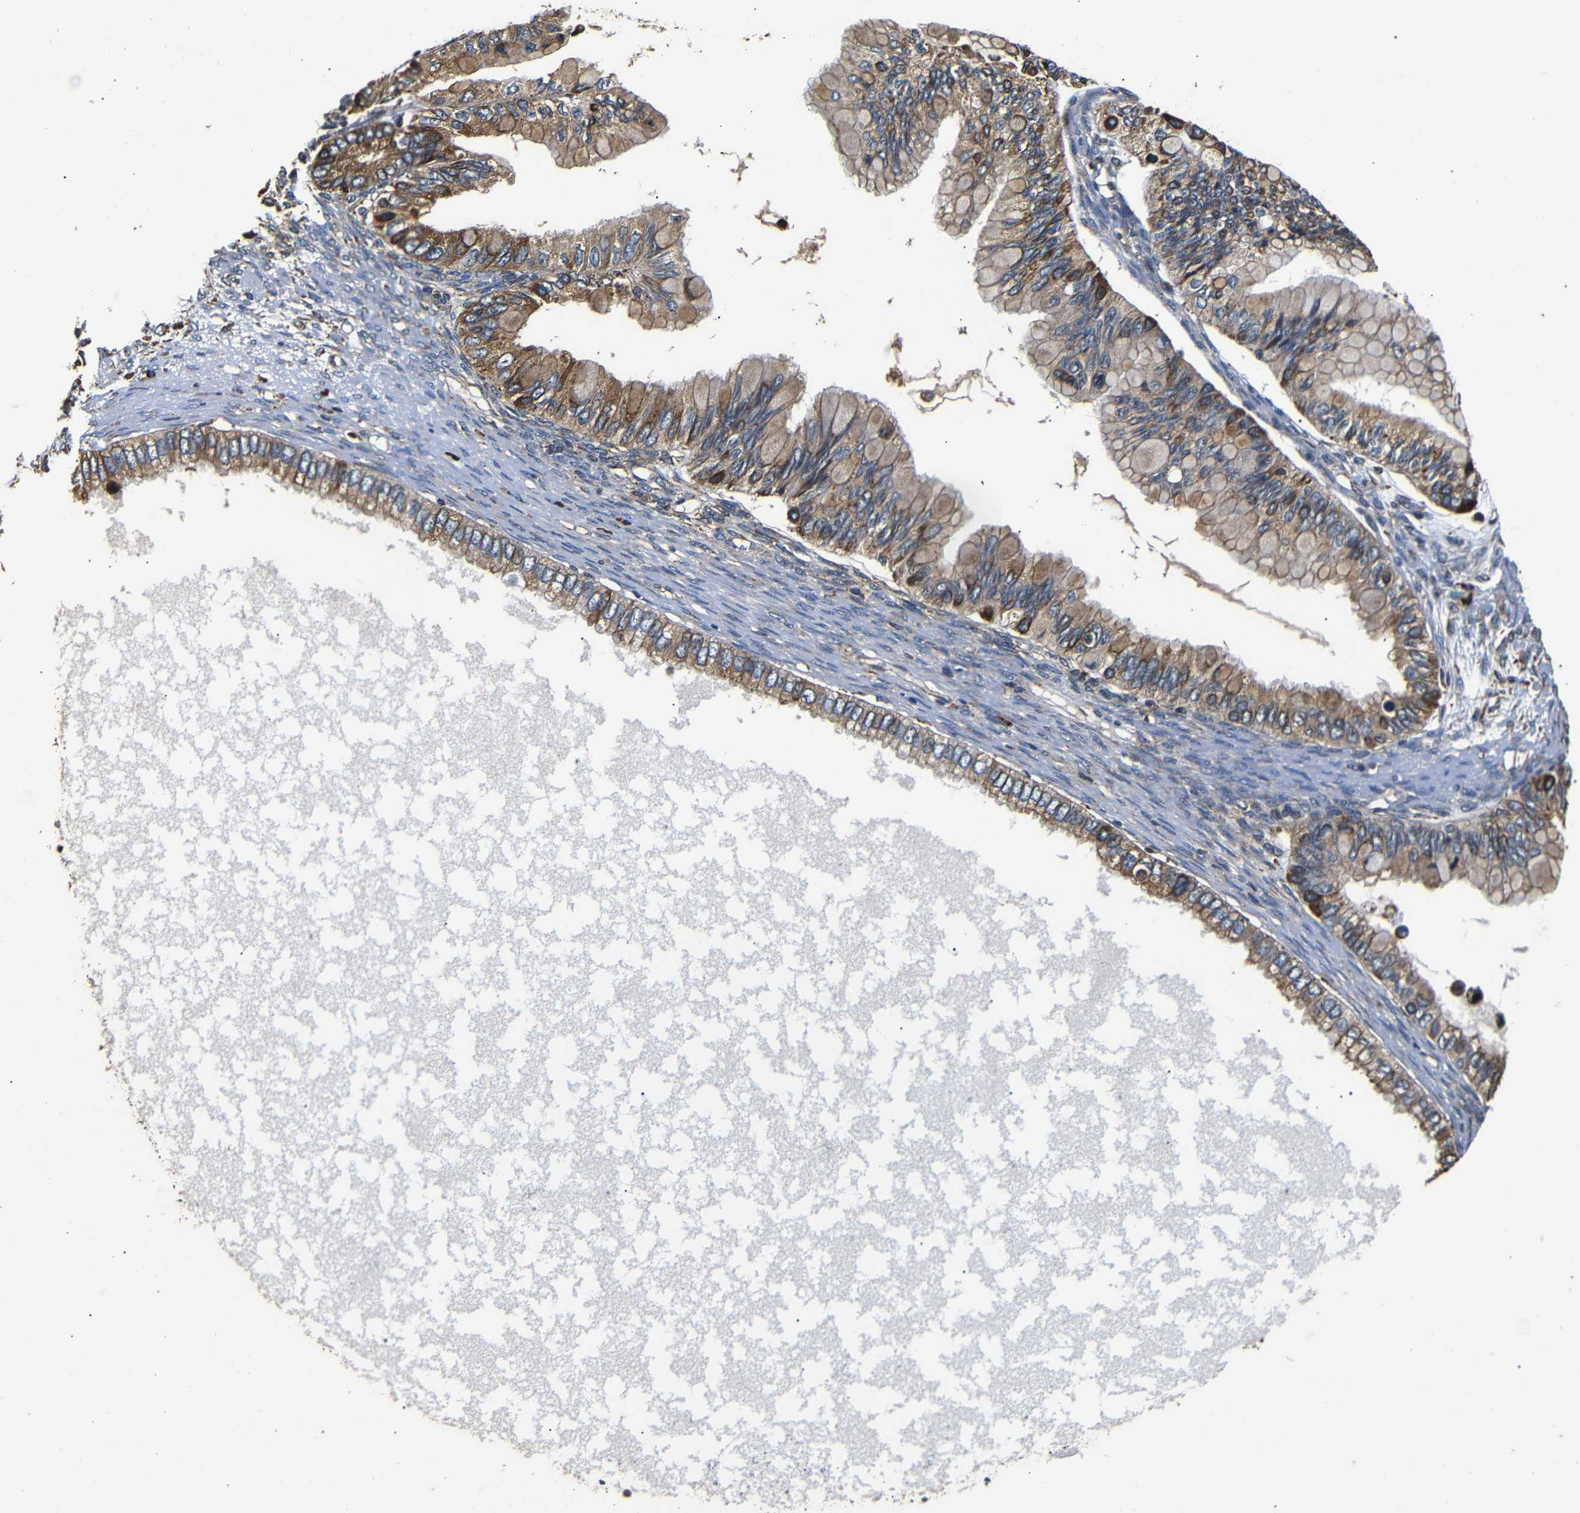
{"staining": {"intensity": "moderate", "quantity": ">75%", "location": "cytoplasmic/membranous"}, "tissue": "ovarian cancer", "cell_type": "Tumor cells", "image_type": "cancer", "snomed": [{"axis": "morphology", "description": "Cystadenocarcinoma, mucinous, NOS"}, {"axis": "topography", "description": "Ovary"}], "caption": "Immunohistochemical staining of mucinous cystadenocarcinoma (ovarian) exhibits medium levels of moderate cytoplasmic/membranous staining in approximately >75% of tumor cells.", "gene": "HHIP", "patient": {"sex": "female", "age": 80}}